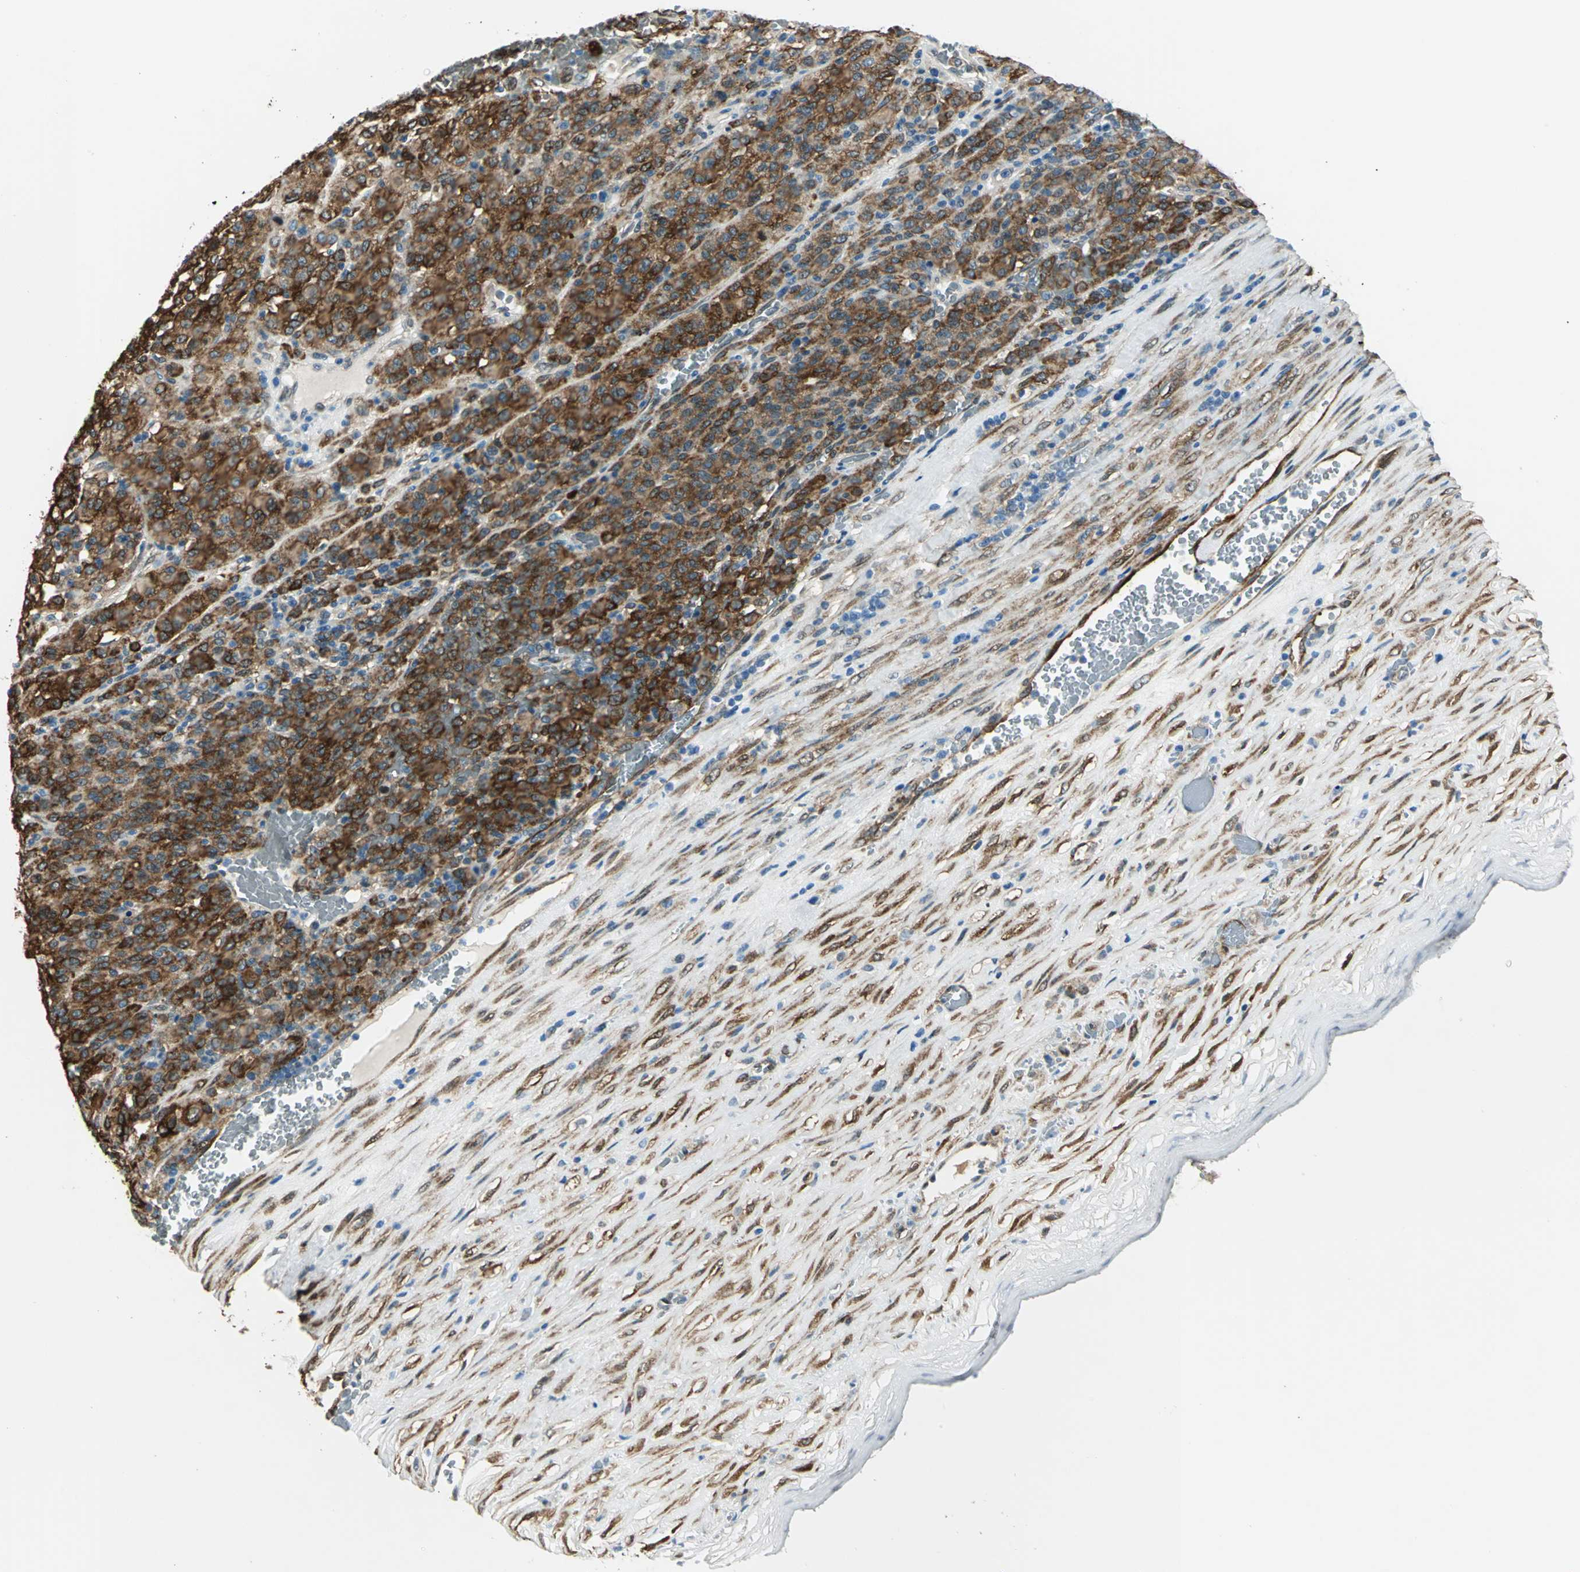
{"staining": {"intensity": "strong", "quantity": "25%-75%", "location": "cytoplasmic/membranous"}, "tissue": "melanoma", "cell_type": "Tumor cells", "image_type": "cancer", "snomed": [{"axis": "morphology", "description": "Malignant melanoma, Metastatic site"}, {"axis": "topography", "description": "Pancreas"}], "caption": "Immunohistochemistry image of neoplastic tissue: malignant melanoma (metastatic site) stained using immunohistochemistry exhibits high levels of strong protein expression localized specifically in the cytoplasmic/membranous of tumor cells, appearing as a cytoplasmic/membranous brown color.", "gene": "HSPB1", "patient": {"sex": "female", "age": 30}}